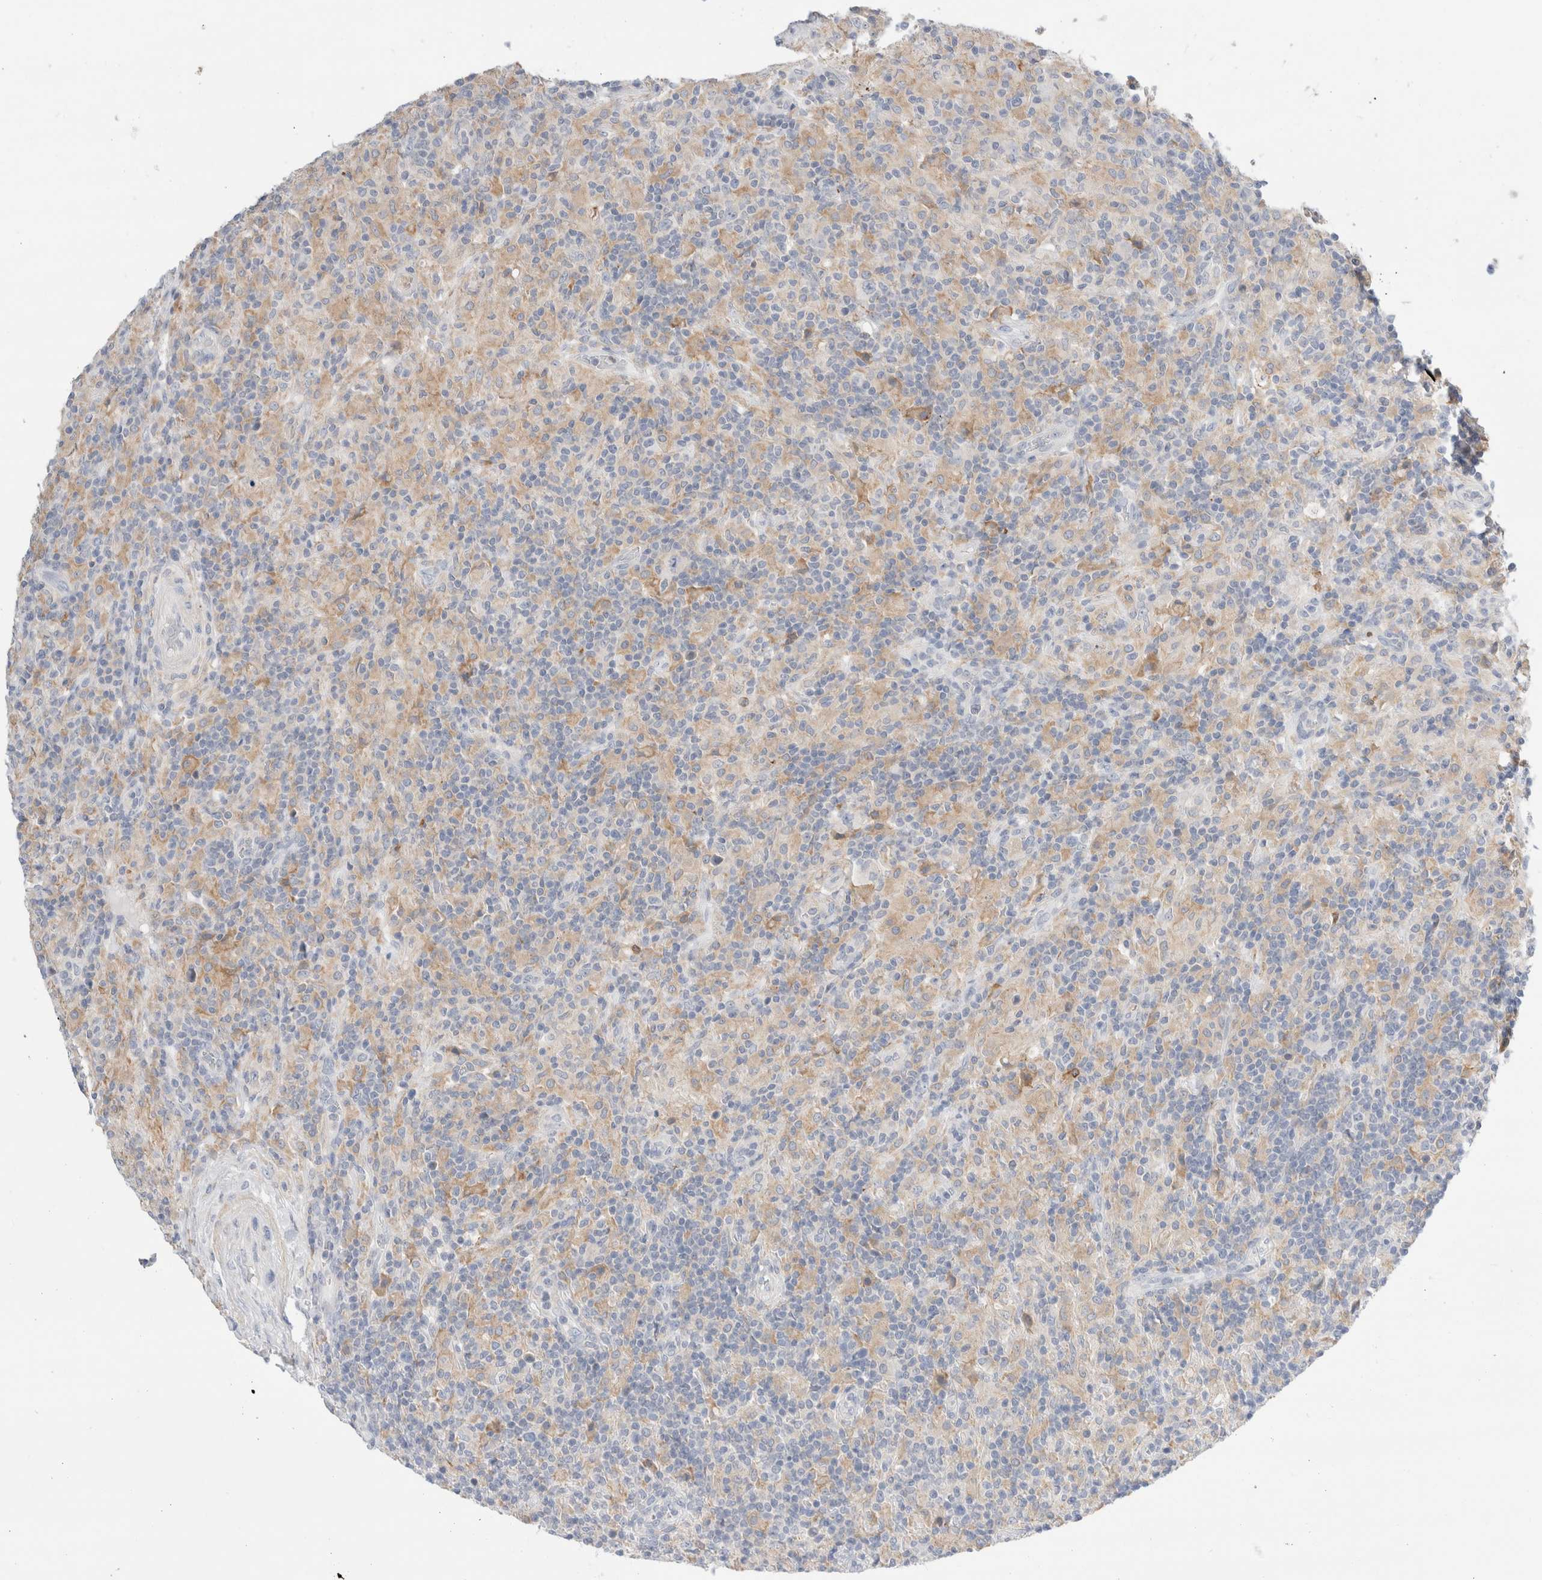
{"staining": {"intensity": "weak", "quantity": "<25%", "location": "cytoplasmic/membranous"}, "tissue": "lymphoma", "cell_type": "Tumor cells", "image_type": "cancer", "snomed": [{"axis": "morphology", "description": "Hodgkin's disease, NOS"}, {"axis": "topography", "description": "Lymph node"}], "caption": "Image shows no protein positivity in tumor cells of Hodgkin's disease tissue. The staining was performed using DAB (3,3'-diaminobenzidine) to visualize the protein expression in brown, while the nuclei were stained in blue with hematoxylin (Magnification: 20x).", "gene": "ADAM30", "patient": {"sex": "male", "age": 70}}